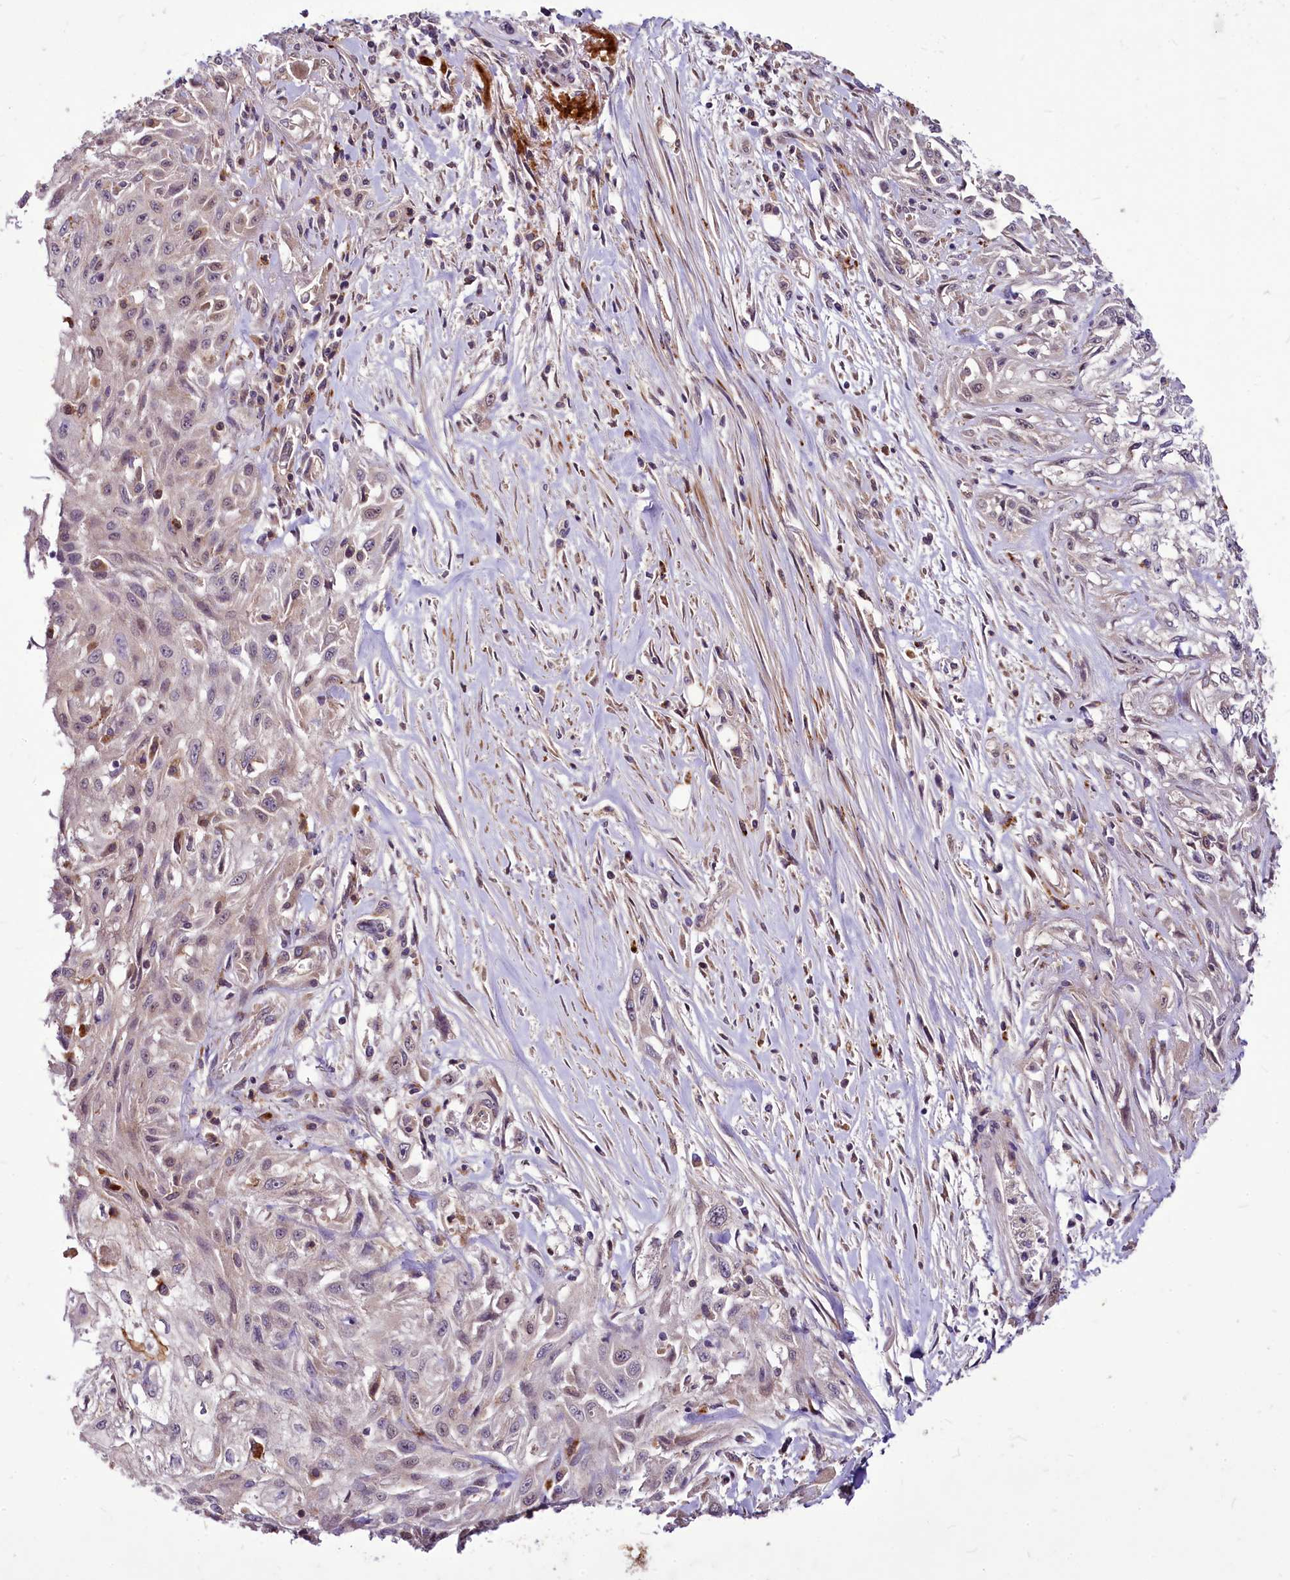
{"staining": {"intensity": "negative", "quantity": "none", "location": "none"}, "tissue": "skin cancer", "cell_type": "Tumor cells", "image_type": "cancer", "snomed": [{"axis": "morphology", "description": "Squamous cell carcinoma, NOS"}, {"axis": "morphology", "description": "Squamous cell carcinoma, metastatic, NOS"}, {"axis": "topography", "description": "Skin"}, {"axis": "topography", "description": "Lymph node"}], "caption": "The immunohistochemistry (IHC) histopathology image has no significant positivity in tumor cells of skin cancer tissue.", "gene": "C11orf86", "patient": {"sex": "male", "age": 75}}